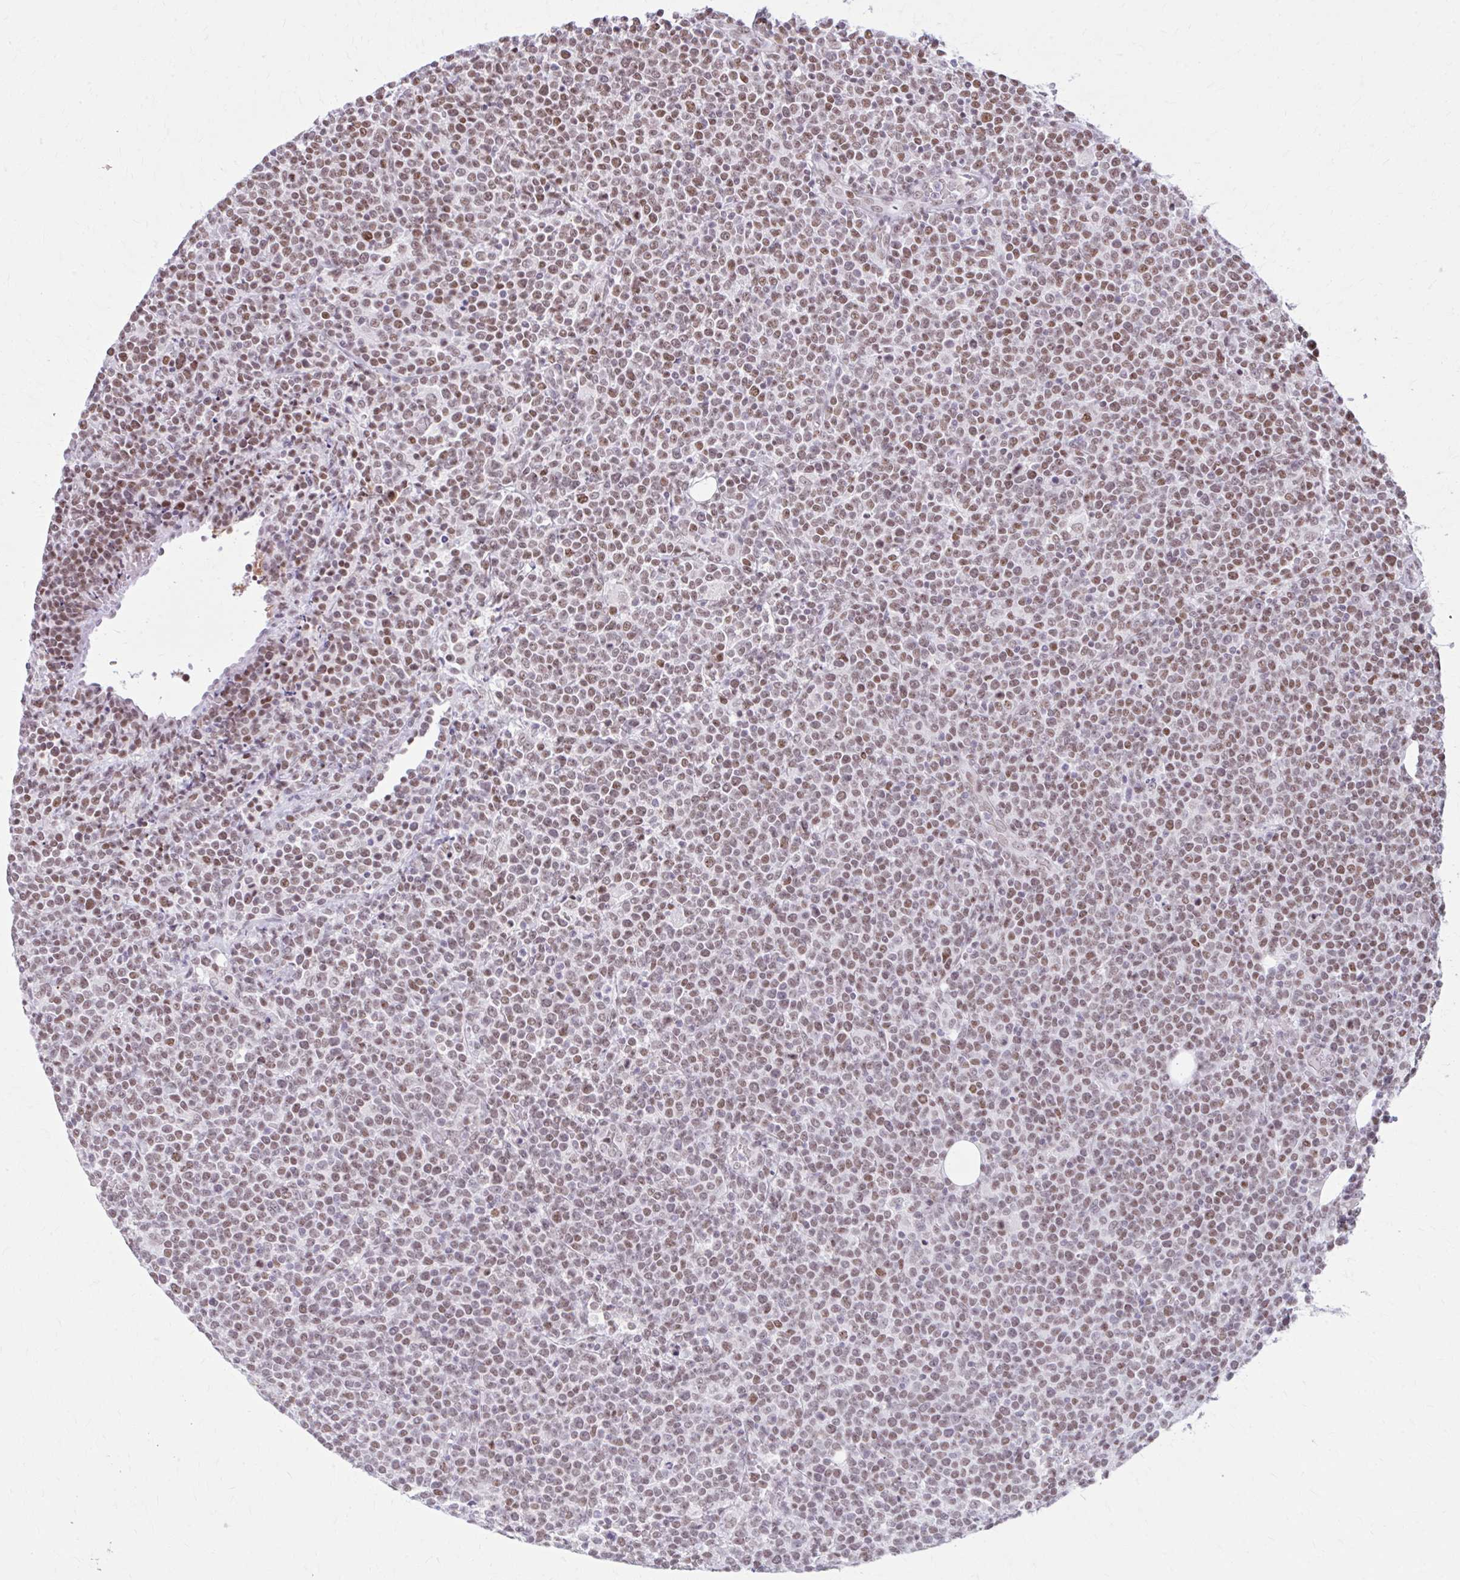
{"staining": {"intensity": "moderate", "quantity": ">75%", "location": "nuclear"}, "tissue": "lymphoma", "cell_type": "Tumor cells", "image_type": "cancer", "snomed": [{"axis": "morphology", "description": "Malignant lymphoma, non-Hodgkin's type, High grade"}, {"axis": "topography", "description": "Lymph node"}], "caption": "Human lymphoma stained with a protein marker displays moderate staining in tumor cells.", "gene": "PABIR1", "patient": {"sex": "male", "age": 61}}